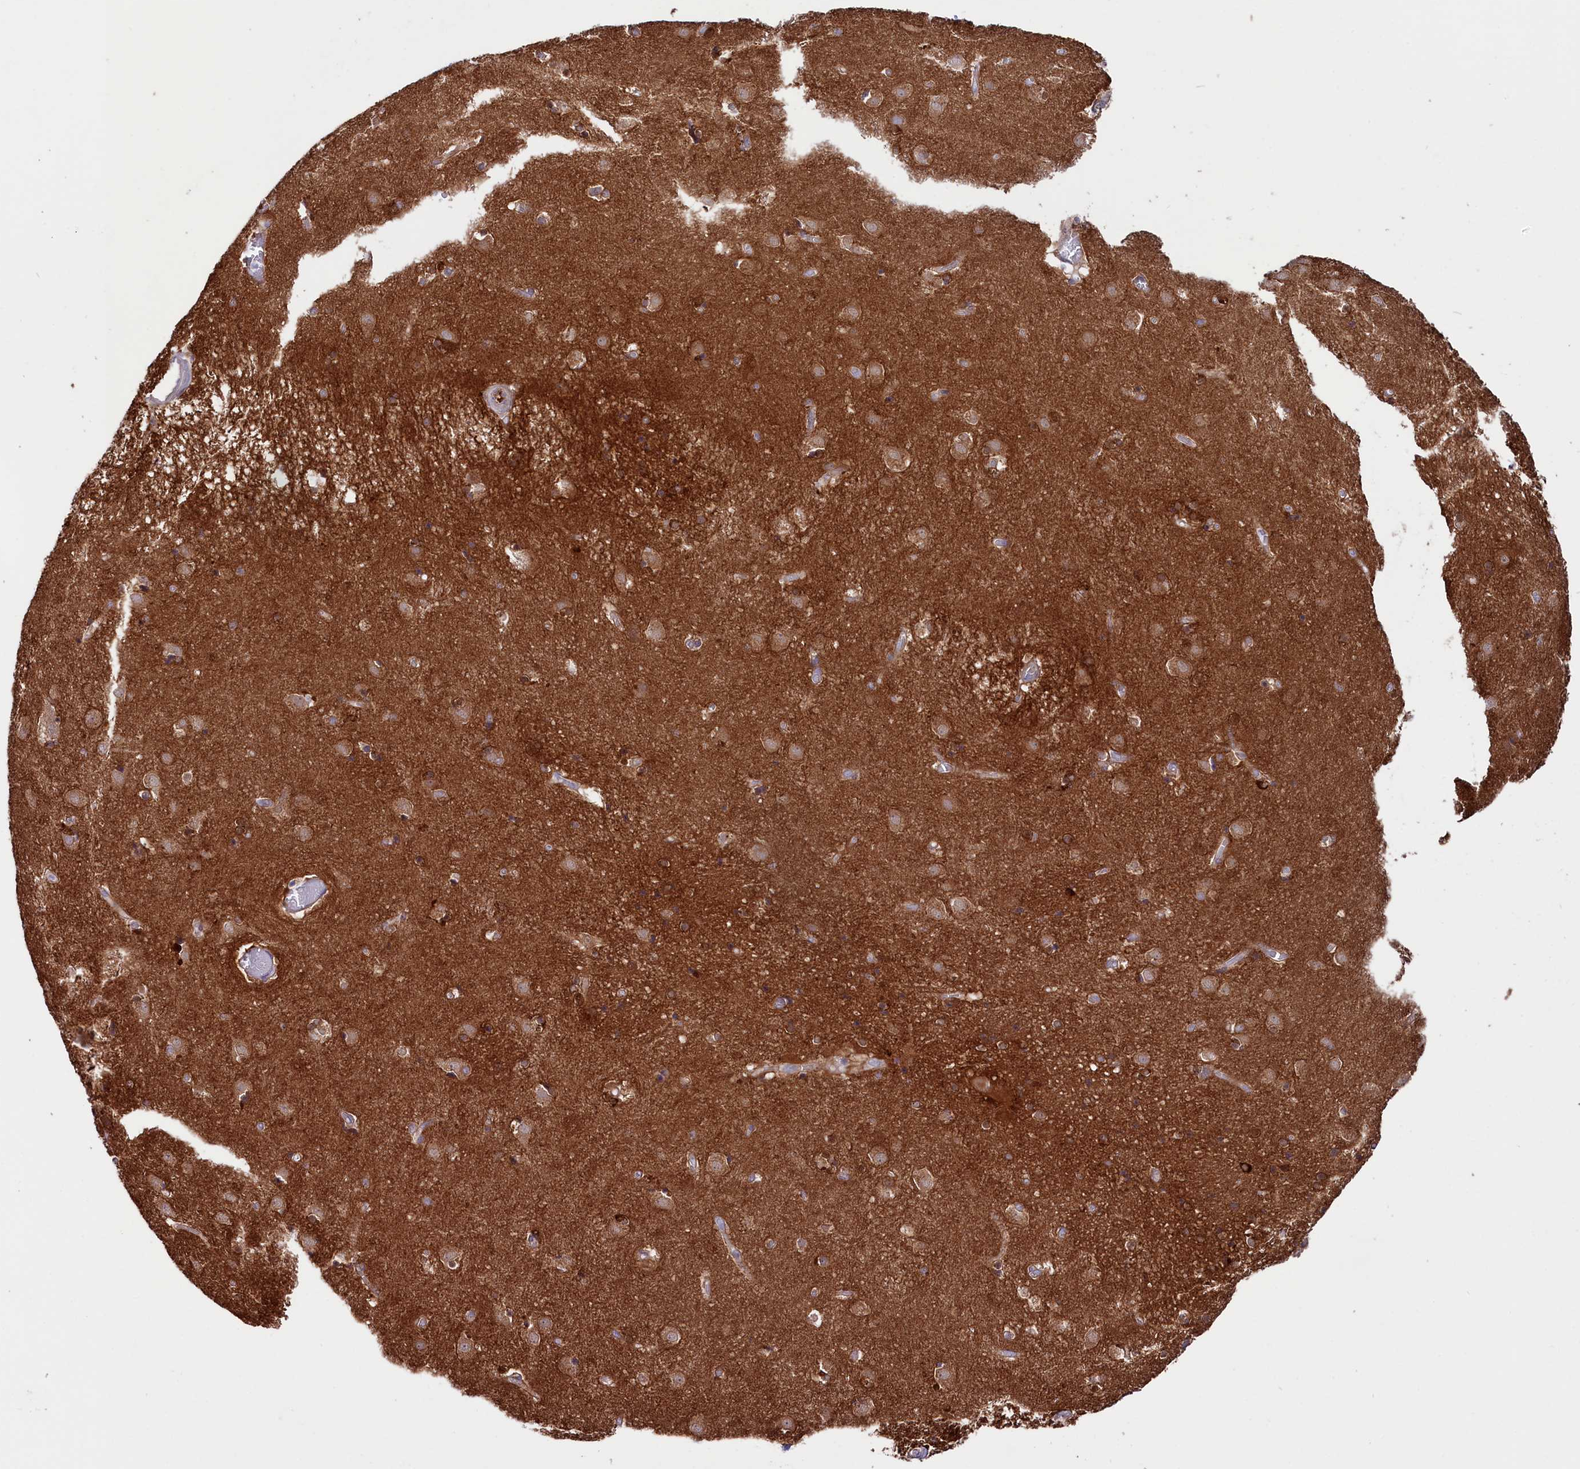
{"staining": {"intensity": "moderate", "quantity": "<25%", "location": "cytoplasmic/membranous"}, "tissue": "caudate", "cell_type": "Glial cells", "image_type": "normal", "snomed": [{"axis": "morphology", "description": "Normal tissue, NOS"}, {"axis": "topography", "description": "Lateral ventricle wall"}], "caption": "Brown immunohistochemical staining in benign human caudate demonstrates moderate cytoplasmic/membranous positivity in about <25% of glial cells.", "gene": "GPR108", "patient": {"sex": "male", "age": 70}}